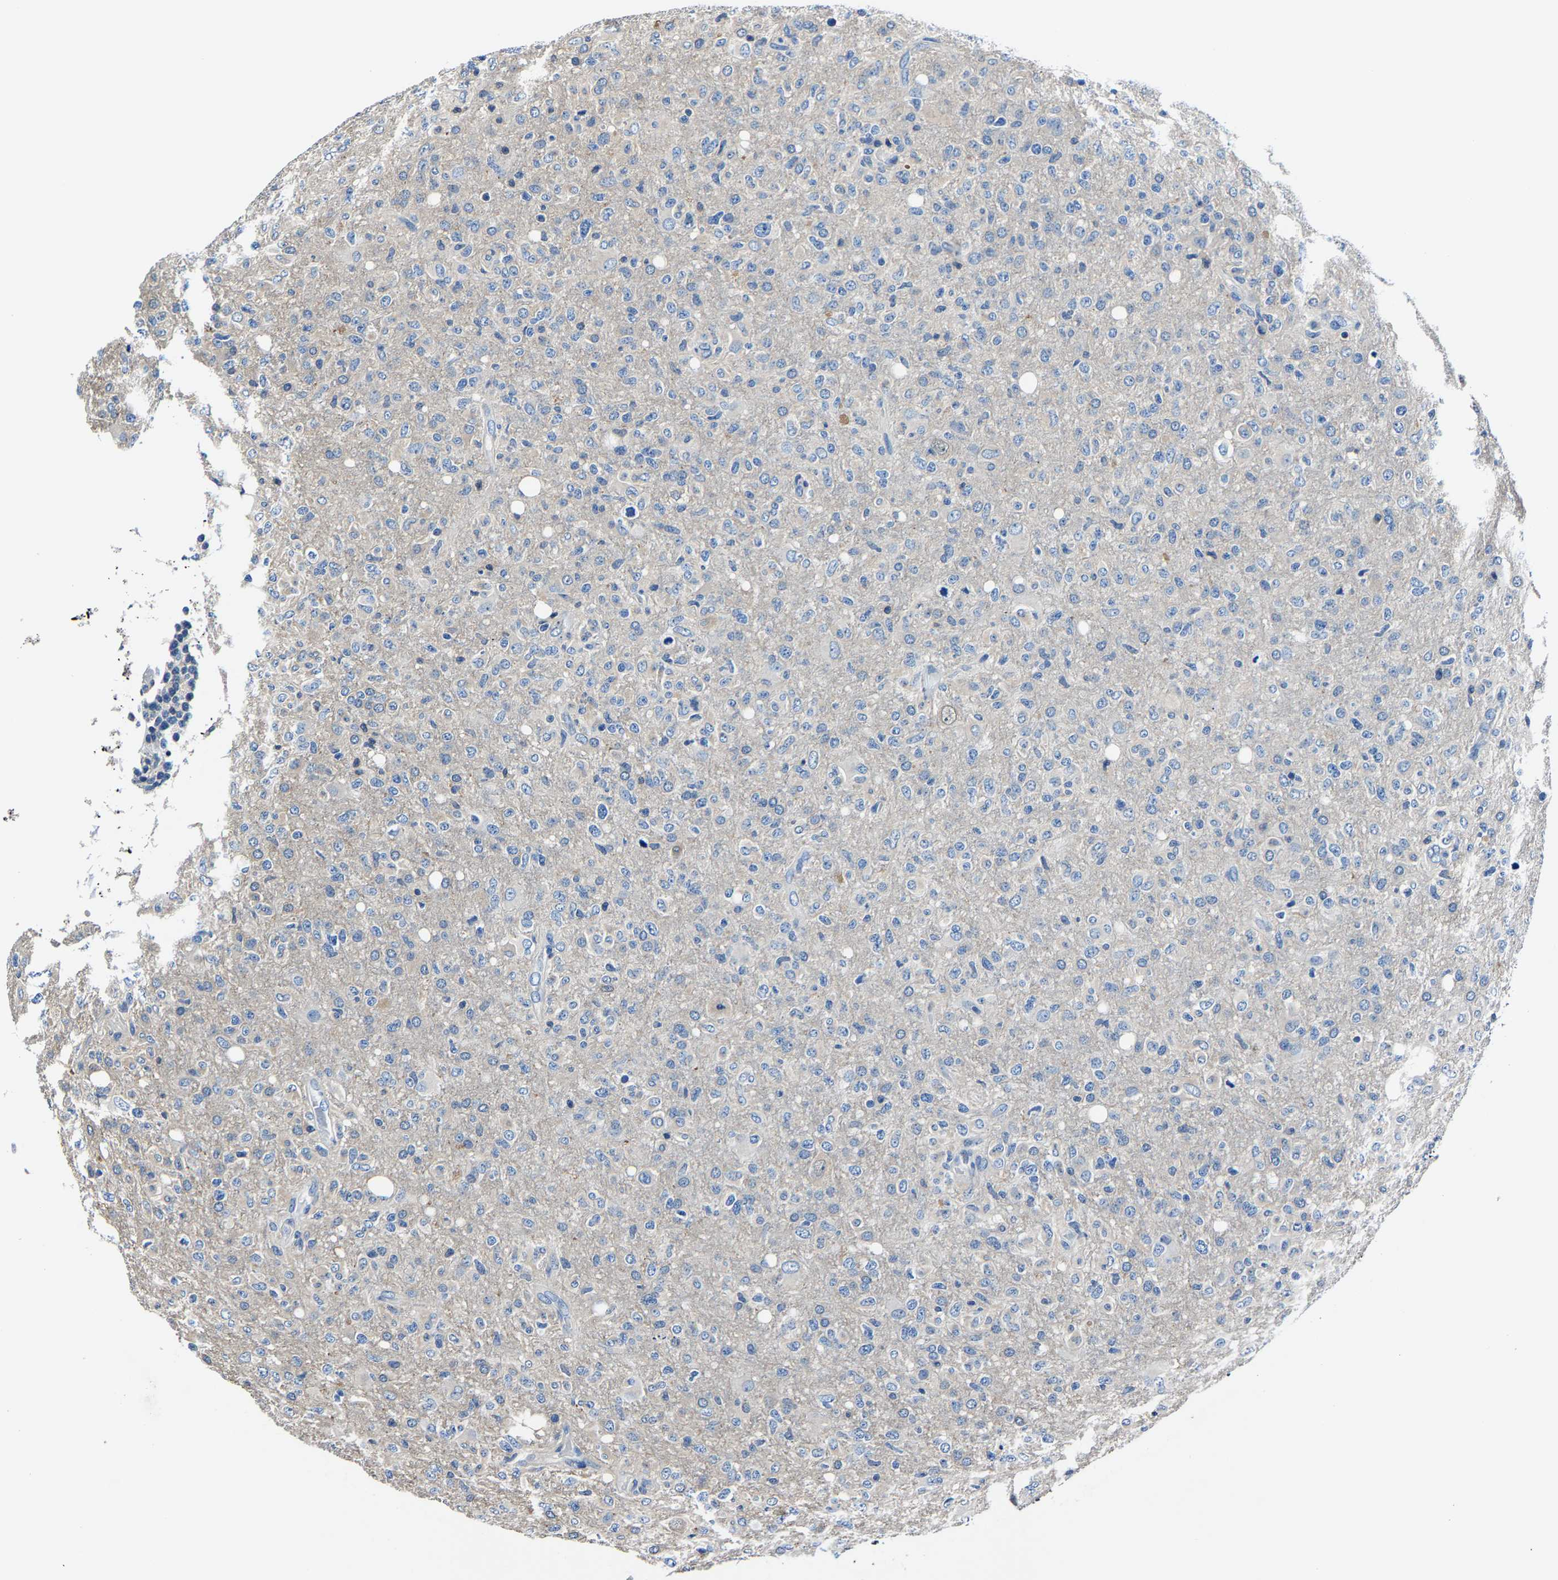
{"staining": {"intensity": "negative", "quantity": "none", "location": "none"}, "tissue": "glioma", "cell_type": "Tumor cells", "image_type": "cancer", "snomed": [{"axis": "morphology", "description": "Glioma, malignant, High grade"}, {"axis": "topography", "description": "Brain"}], "caption": "Histopathology image shows no significant protein expression in tumor cells of high-grade glioma (malignant). (DAB immunohistochemistry visualized using brightfield microscopy, high magnification).", "gene": "ALDOB", "patient": {"sex": "female", "age": 57}}